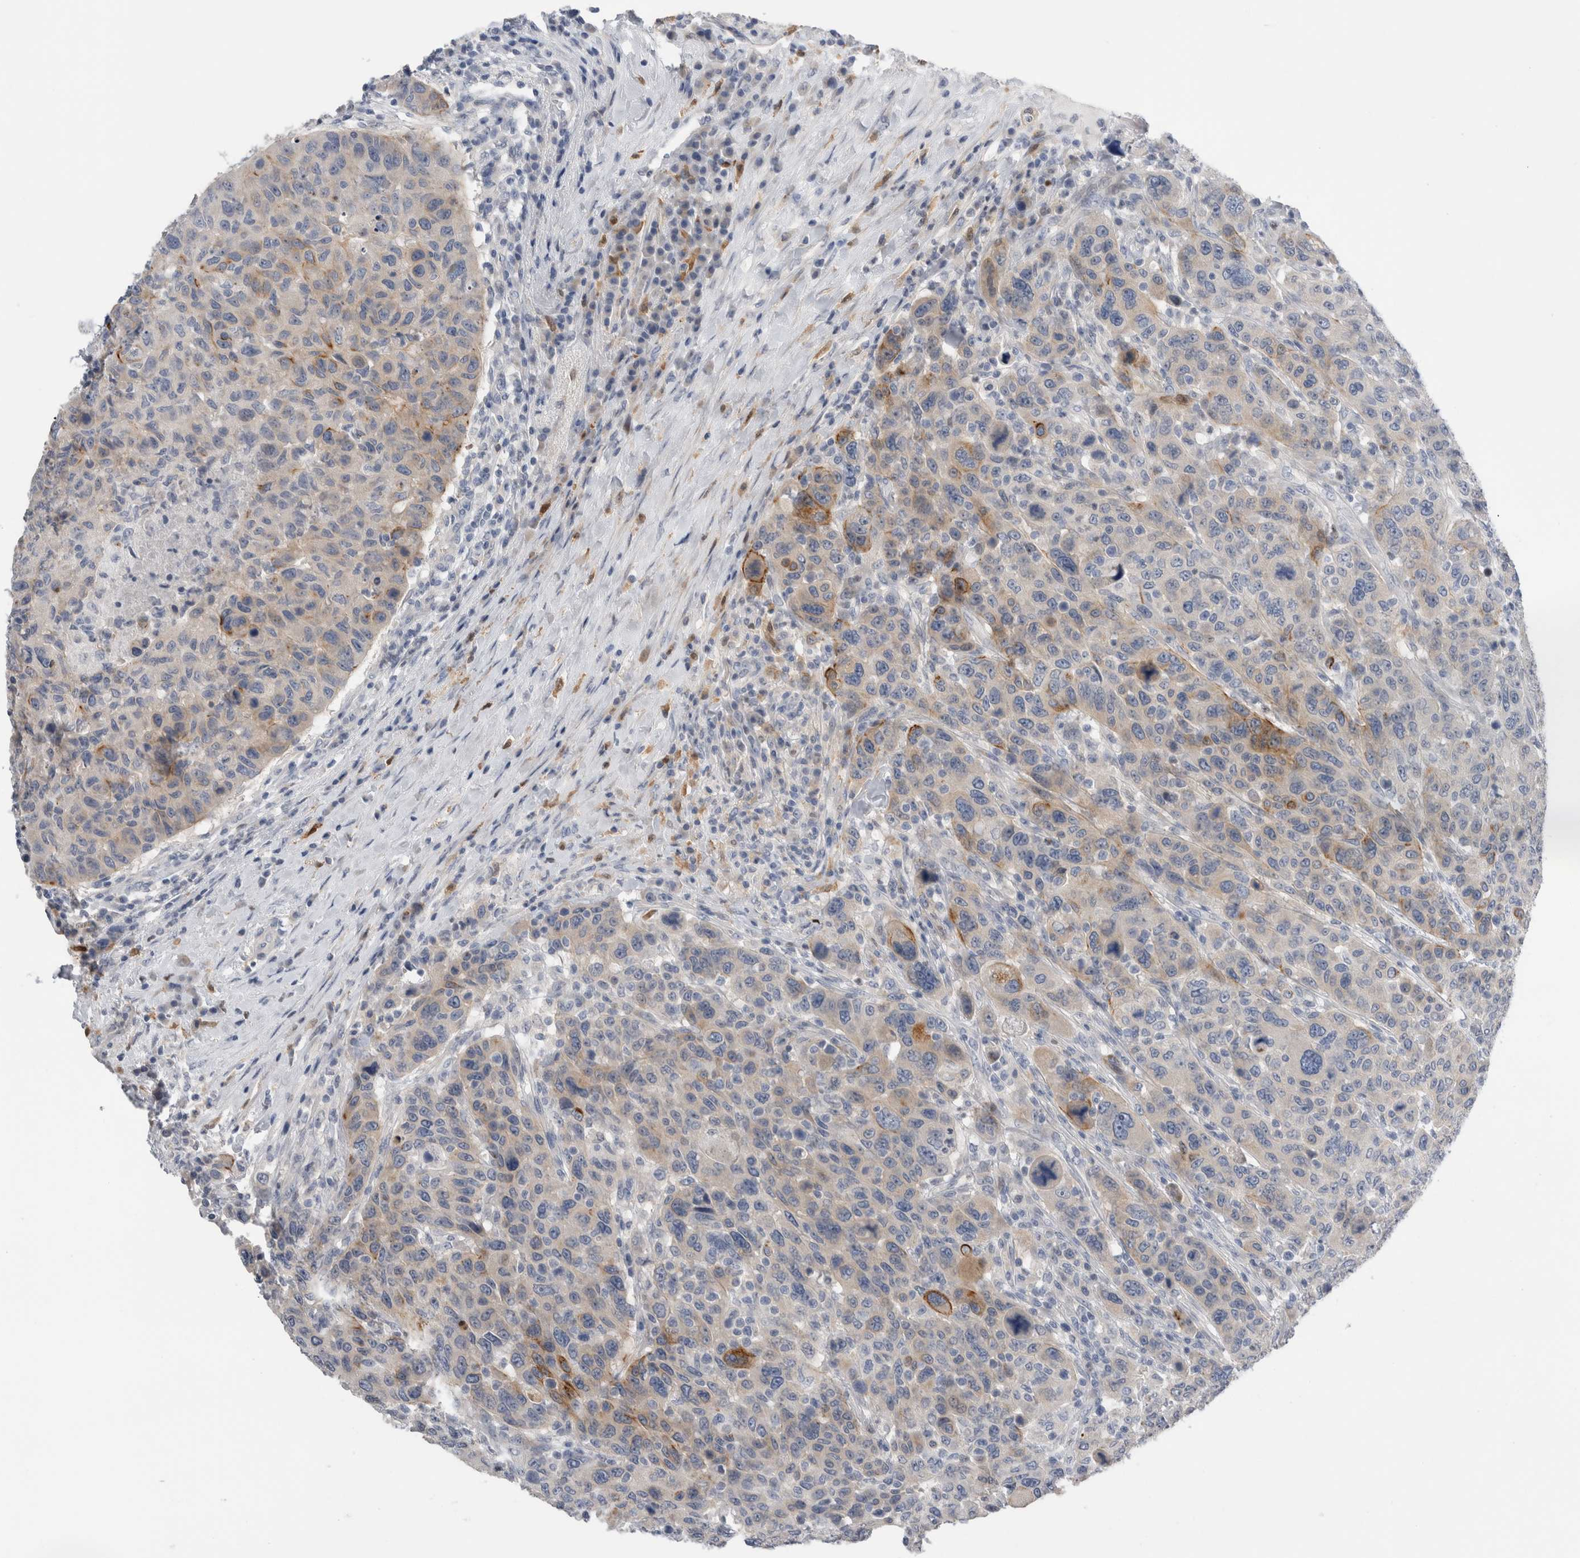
{"staining": {"intensity": "moderate", "quantity": "<25%", "location": "cytoplasmic/membranous"}, "tissue": "breast cancer", "cell_type": "Tumor cells", "image_type": "cancer", "snomed": [{"axis": "morphology", "description": "Duct carcinoma"}, {"axis": "topography", "description": "Breast"}], "caption": "A brown stain shows moderate cytoplasmic/membranous expression of a protein in breast cancer tumor cells.", "gene": "SLC20A2", "patient": {"sex": "female", "age": 37}}